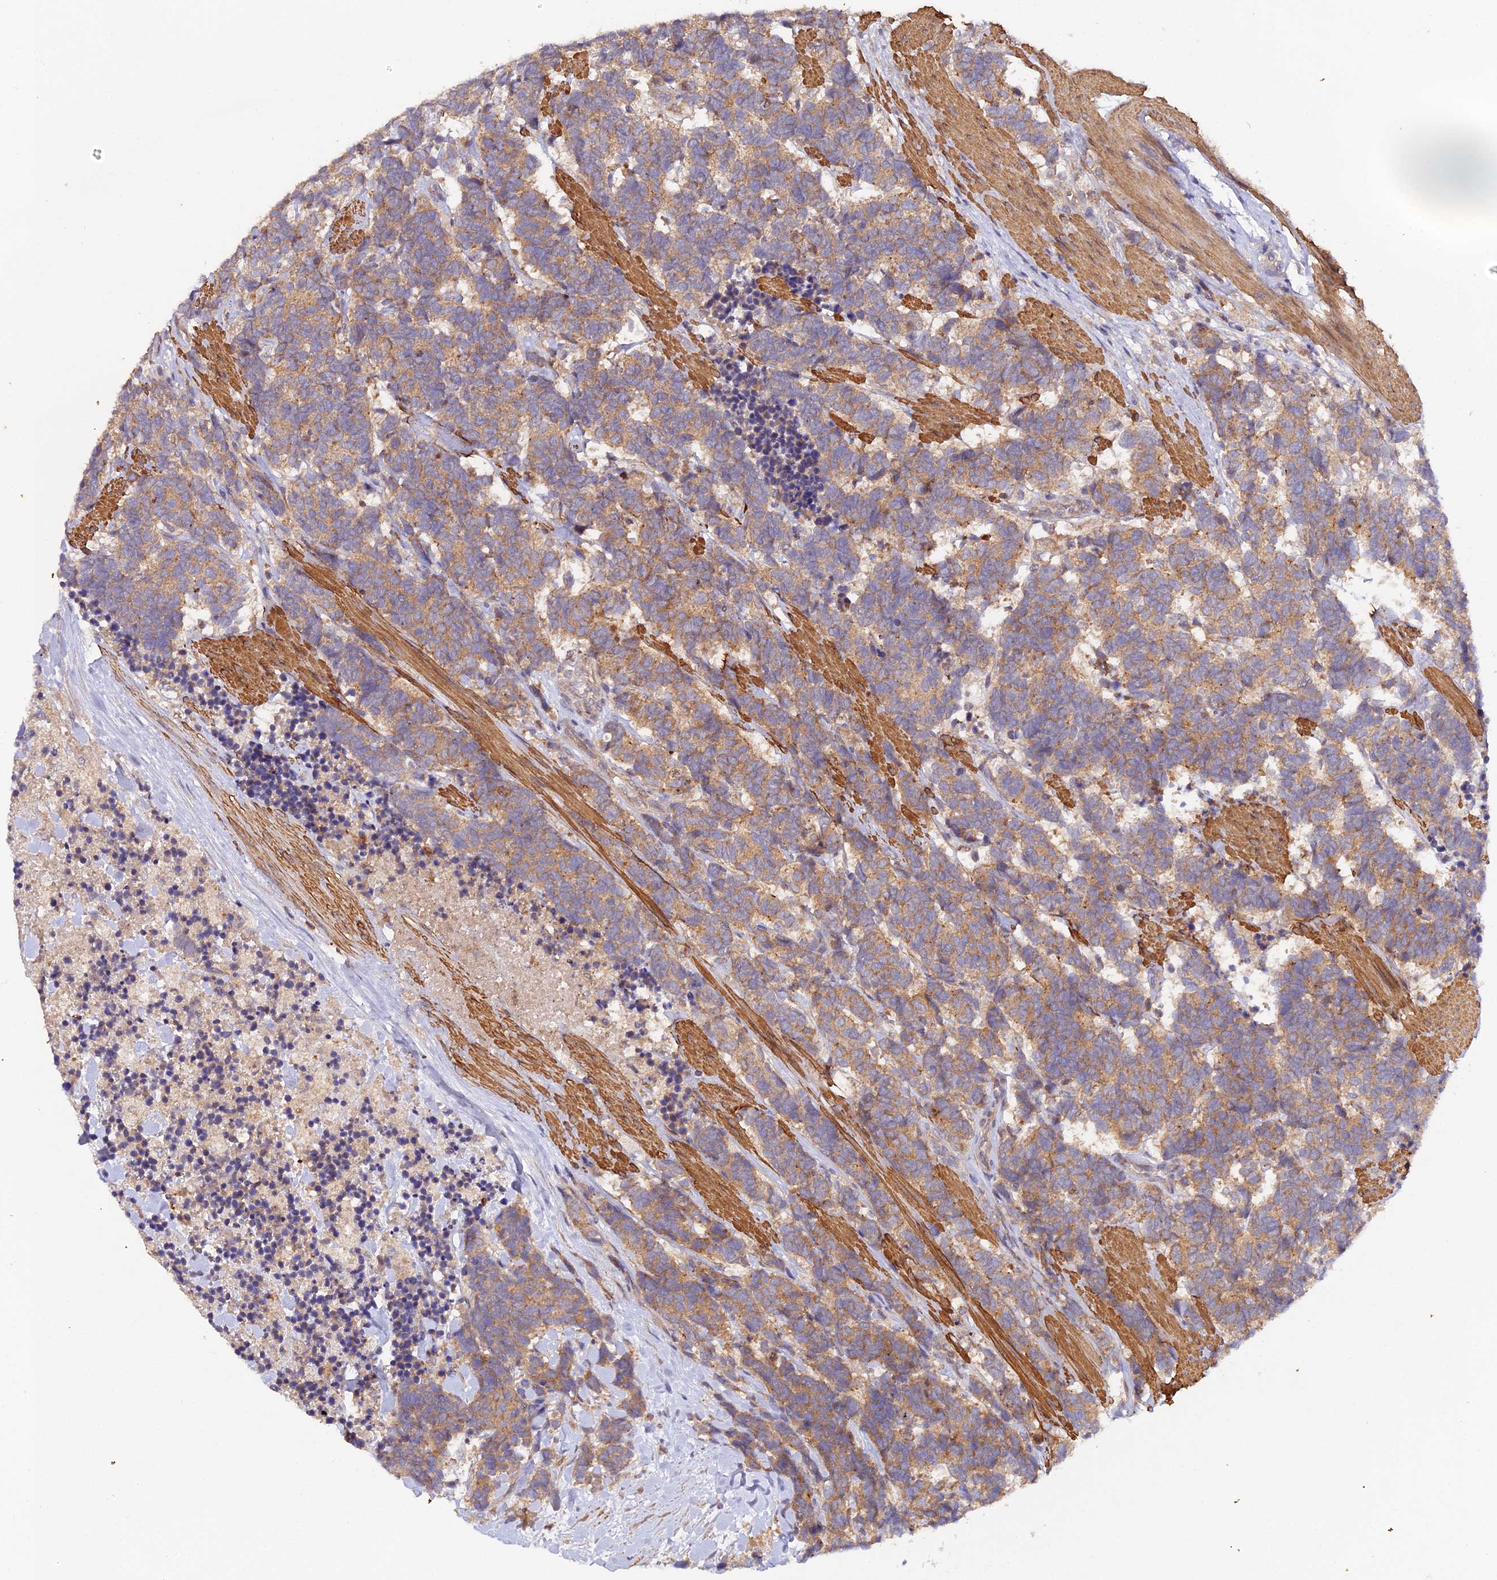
{"staining": {"intensity": "moderate", "quantity": ">75%", "location": "cytoplasmic/membranous"}, "tissue": "carcinoid", "cell_type": "Tumor cells", "image_type": "cancer", "snomed": [{"axis": "morphology", "description": "Carcinoma, NOS"}, {"axis": "morphology", "description": "Carcinoid, malignant, NOS"}, {"axis": "topography", "description": "Prostate"}], "caption": "Immunohistochemical staining of malignant carcinoid demonstrates medium levels of moderate cytoplasmic/membranous expression in about >75% of tumor cells. The staining was performed using DAB to visualize the protein expression in brown, while the nuclei were stained in blue with hematoxylin (Magnification: 20x).", "gene": "TRIM26", "patient": {"sex": "male", "age": 57}}